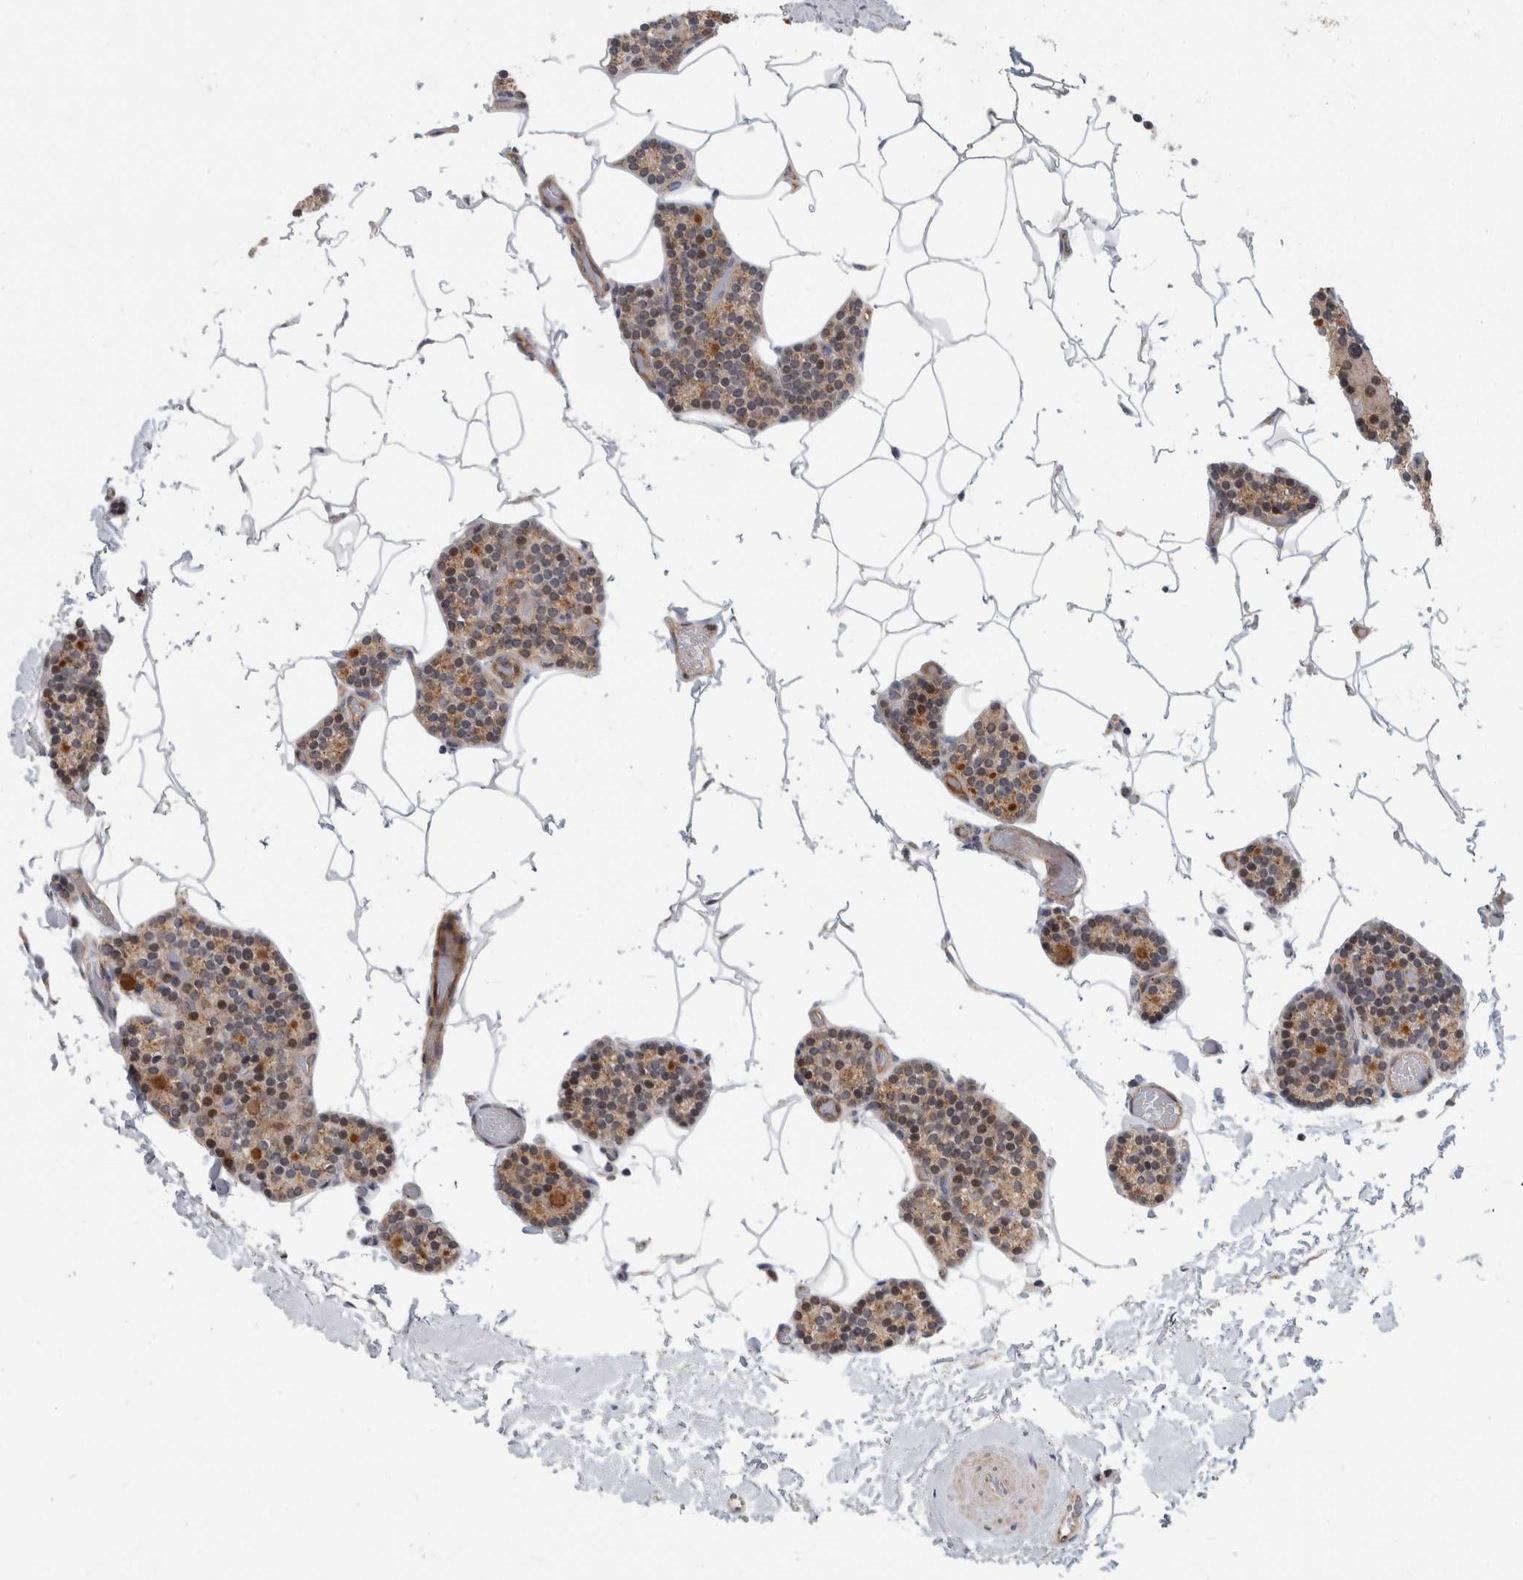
{"staining": {"intensity": "moderate", "quantity": ">75%", "location": "cytoplasmic/membranous,nuclear"}, "tissue": "parathyroid gland", "cell_type": "Glandular cells", "image_type": "normal", "snomed": [{"axis": "morphology", "description": "Normal tissue, NOS"}, {"axis": "topography", "description": "Parathyroid gland"}], "caption": "Immunohistochemical staining of unremarkable human parathyroid gland shows moderate cytoplasmic/membranous,nuclear protein positivity in about >75% of glandular cells.", "gene": "MSL1", "patient": {"sex": "male", "age": 52}}